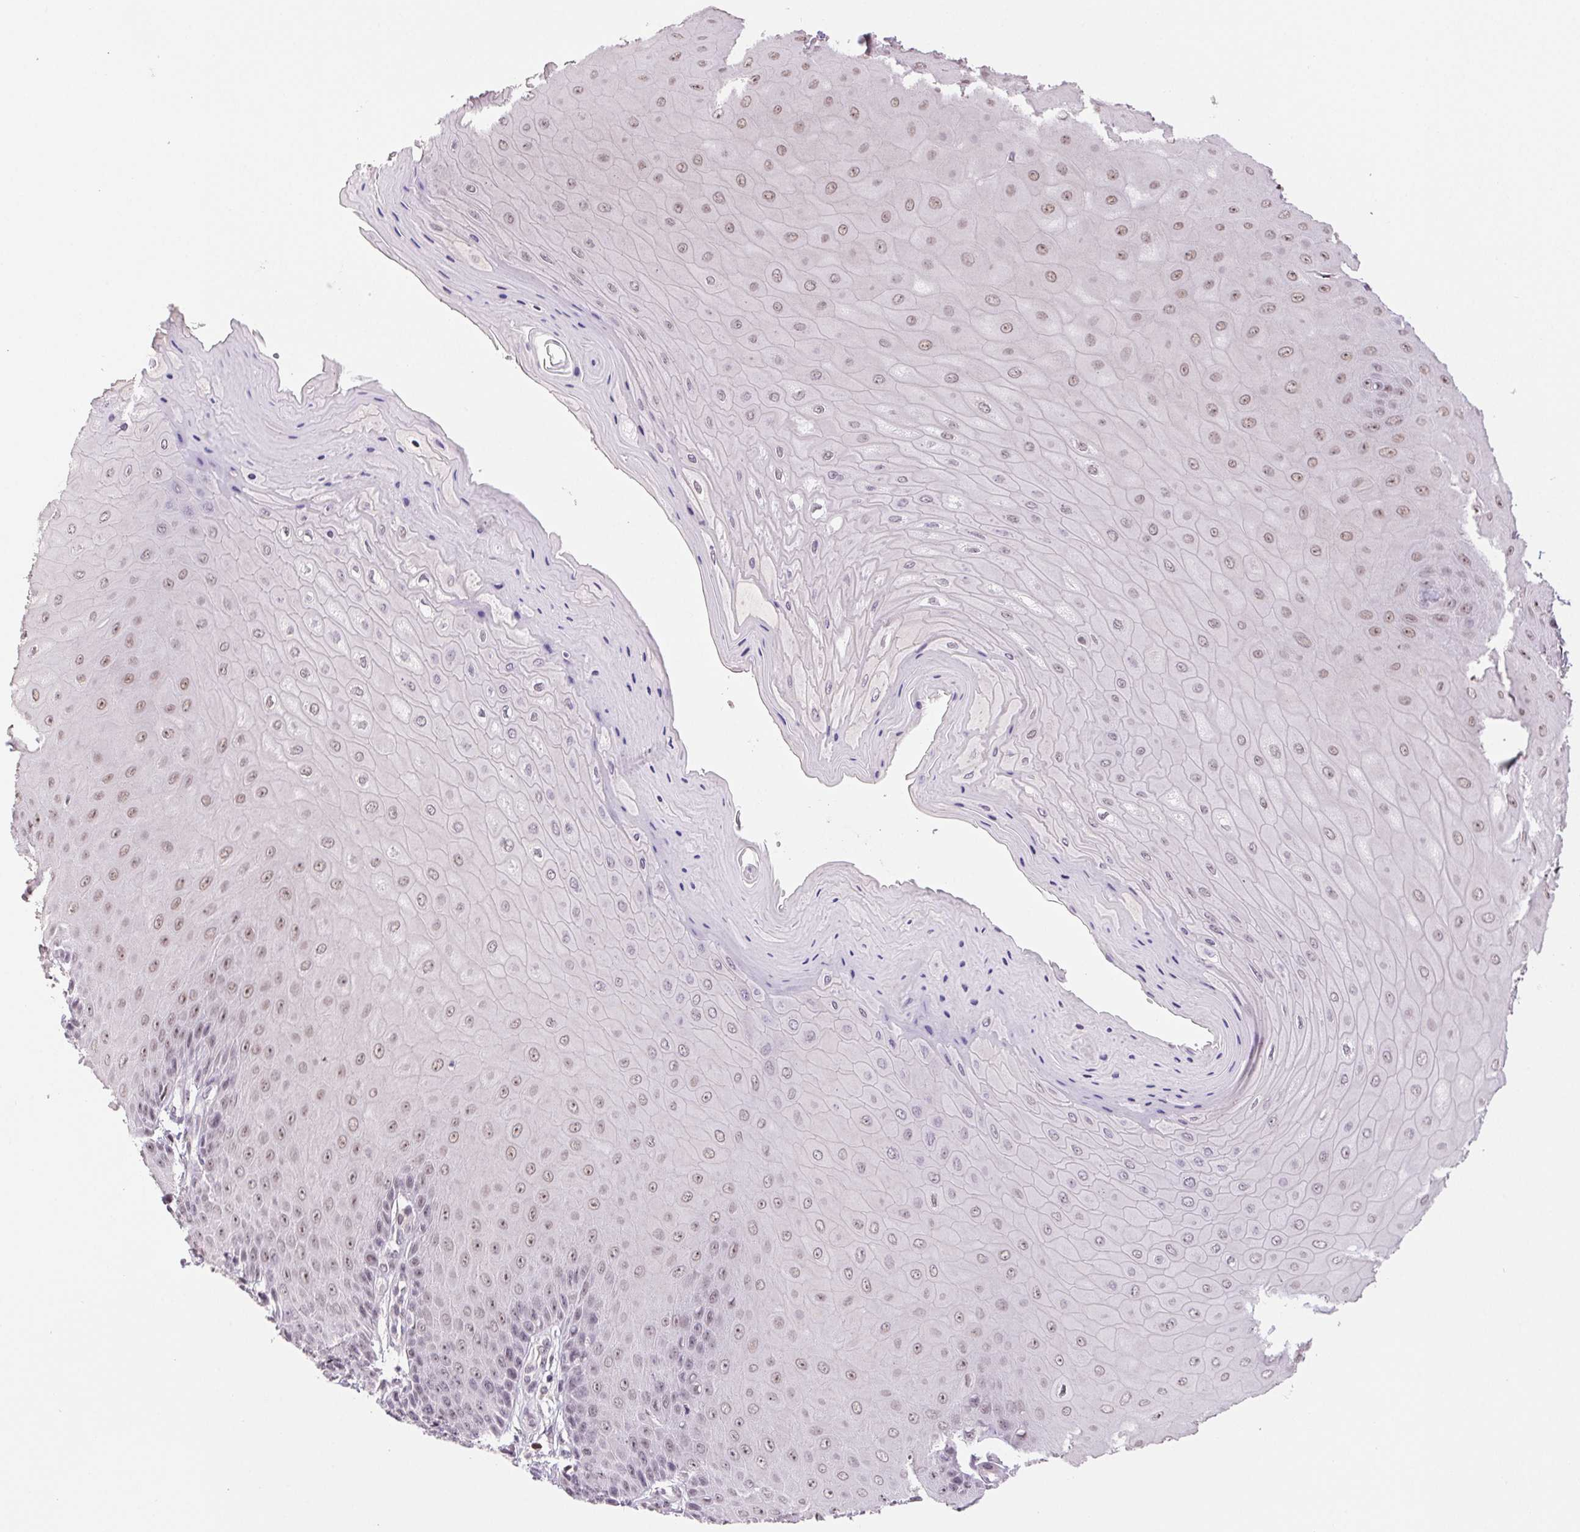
{"staining": {"intensity": "moderate", "quantity": "25%-75%", "location": "nuclear"}, "tissue": "vagina", "cell_type": "Squamous epithelial cells", "image_type": "normal", "snomed": [{"axis": "morphology", "description": "Normal tissue, NOS"}, {"axis": "topography", "description": "Vagina"}], "caption": "Moderate nuclear staining is seen in approximately 25%-75% of squamous epithelial cells in benign vagina. (Stains: DAB (3,3'-diaminobenzidine) in brown, nuclei in blue, Microscopy: brightfield microscopy at high magnification).", "gene": "GRHL3", "patient": {"sex": "female", "age": 83}}